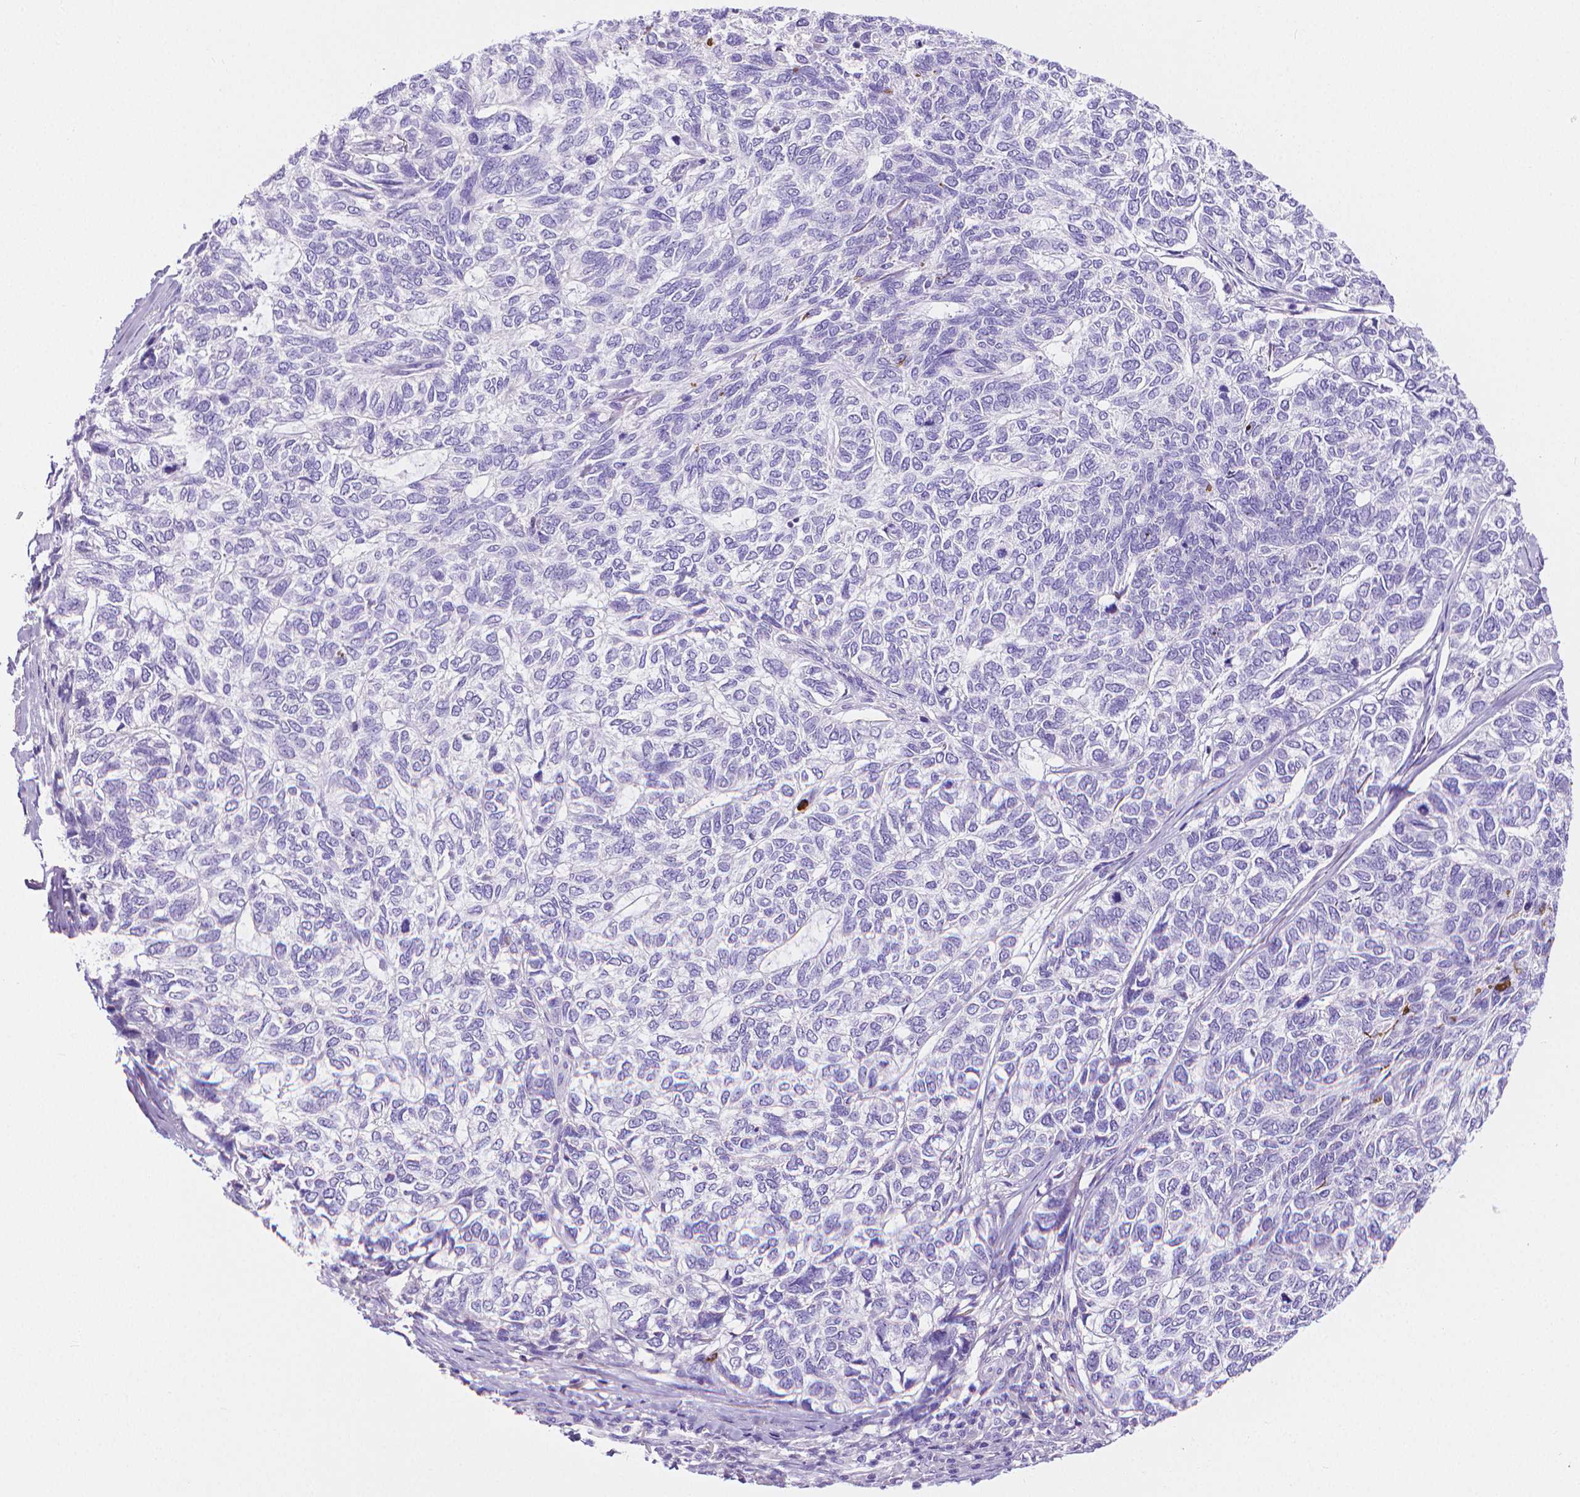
{"staining": {"intensity": "negative", "quantity": "none", "location": "none"}, "tissue": "skin cancer", "cell_type": "Tumor cells", "image_type": "cancer", "snomed": [{"axis": "morphology", "description": "Basal cell carcinoma"}, {"axis": "topography", "description": "Skin"}], "caption": "The histopathology image exhibits no significant staining in tumor cells of skin cancer (basal cell carcinoma).", "gene": "MMP9", "patient": {"sex": "female", "age": 65}}